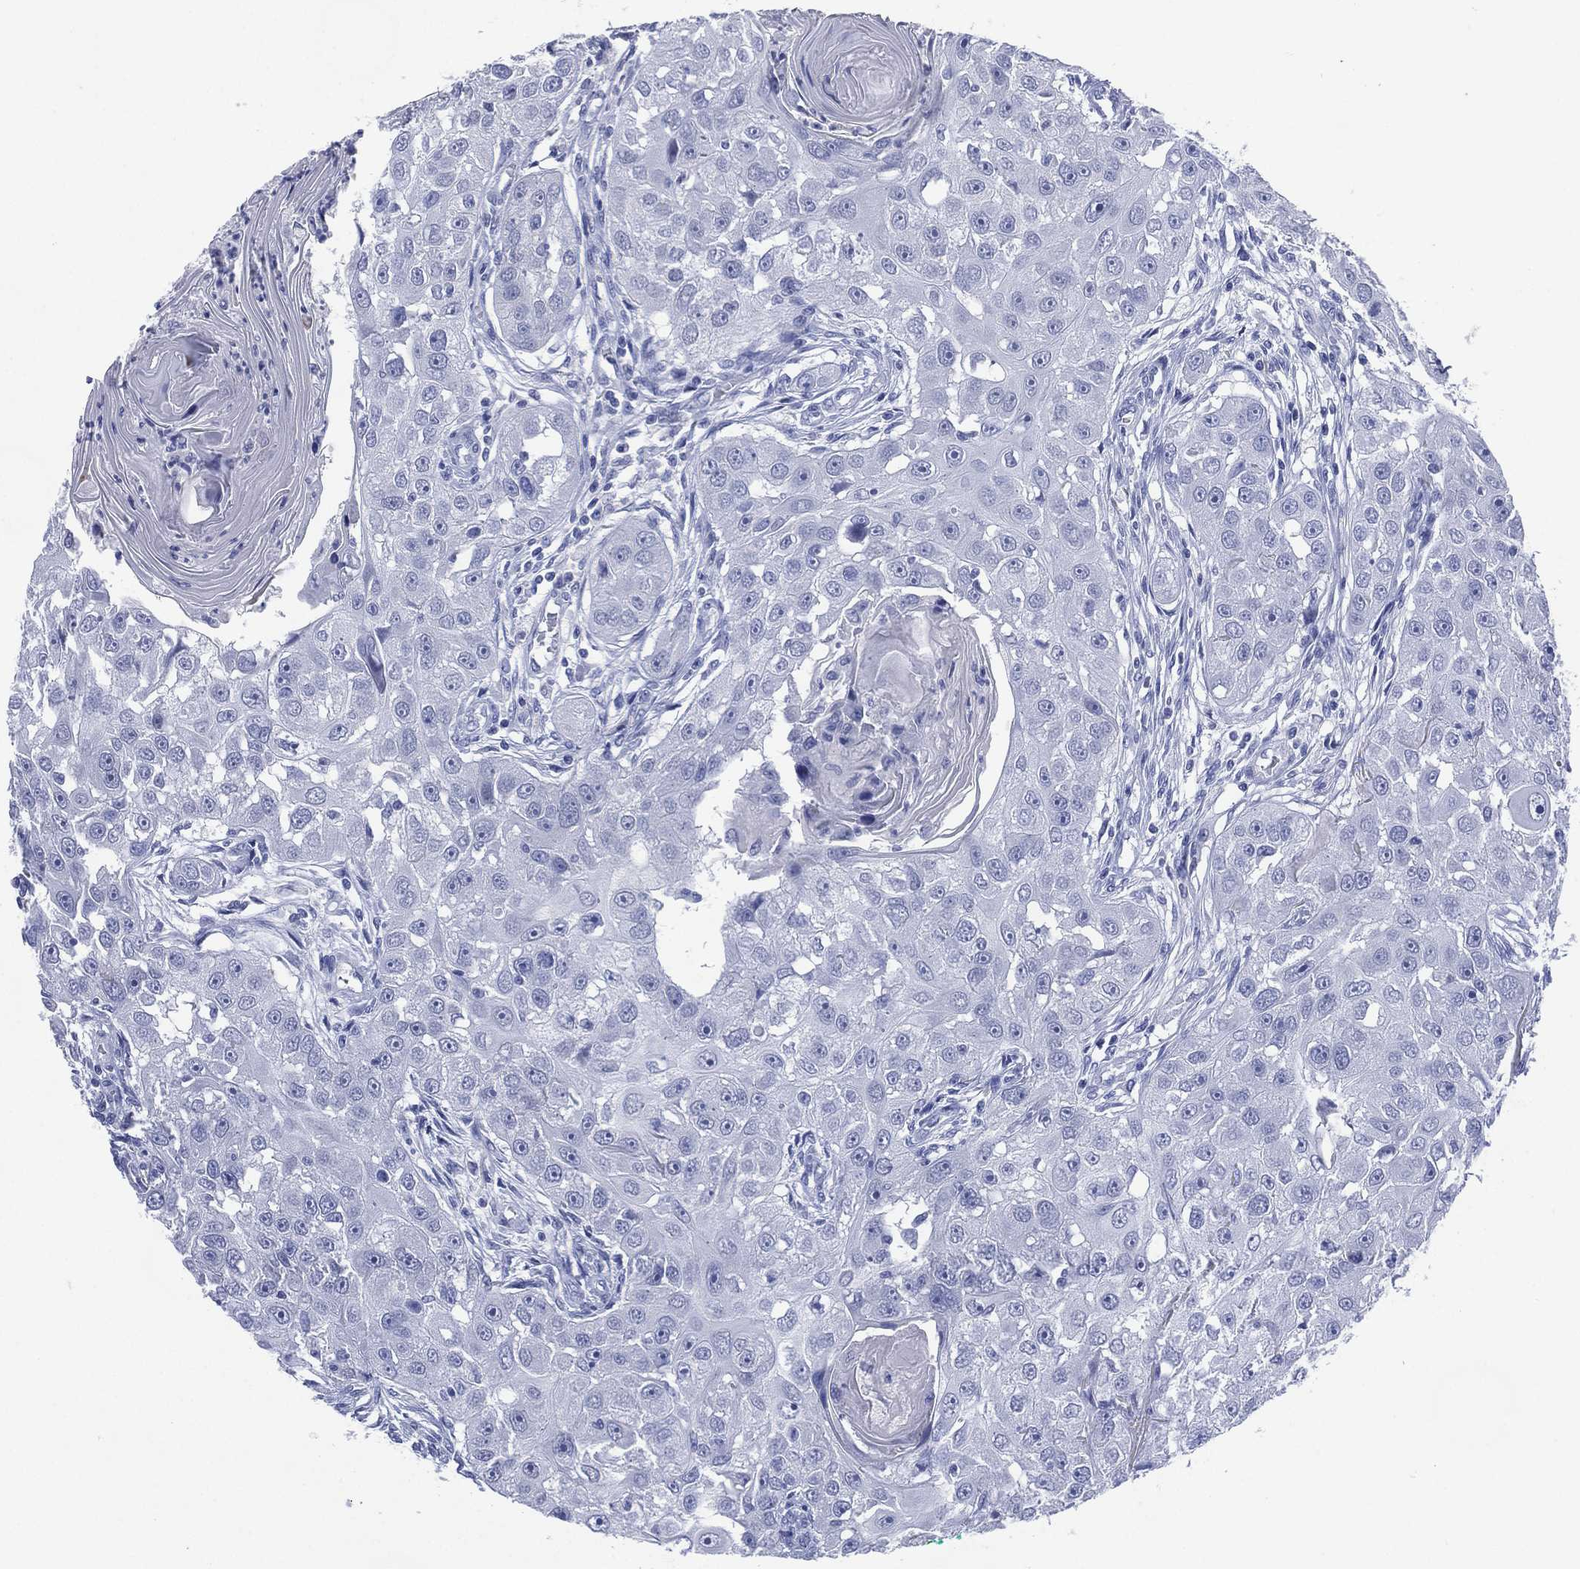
{"staining": {"intensity": "negative", "quantity": "none", "location": "none"}, "tissue": "head and neck cancer", "cell_type": "Tumor cells", "image_type": "cancer", "snomed": [{"axis": "morphology", "description": "Squamous cell carcinoma, NOS"}, {"axis": "topography", "description": "Head-Neck"}], "caption": "Protein analysis of head and neck squamous cell carcinoma displays no significant positivity in tumor cells. (Brightfield microscopy of DAB (3,3'-diaminobenzidine) immunohistochemistry at high magnification).", "gene": "TMEM247", "patient": {"sex": "male", "age": 51}}